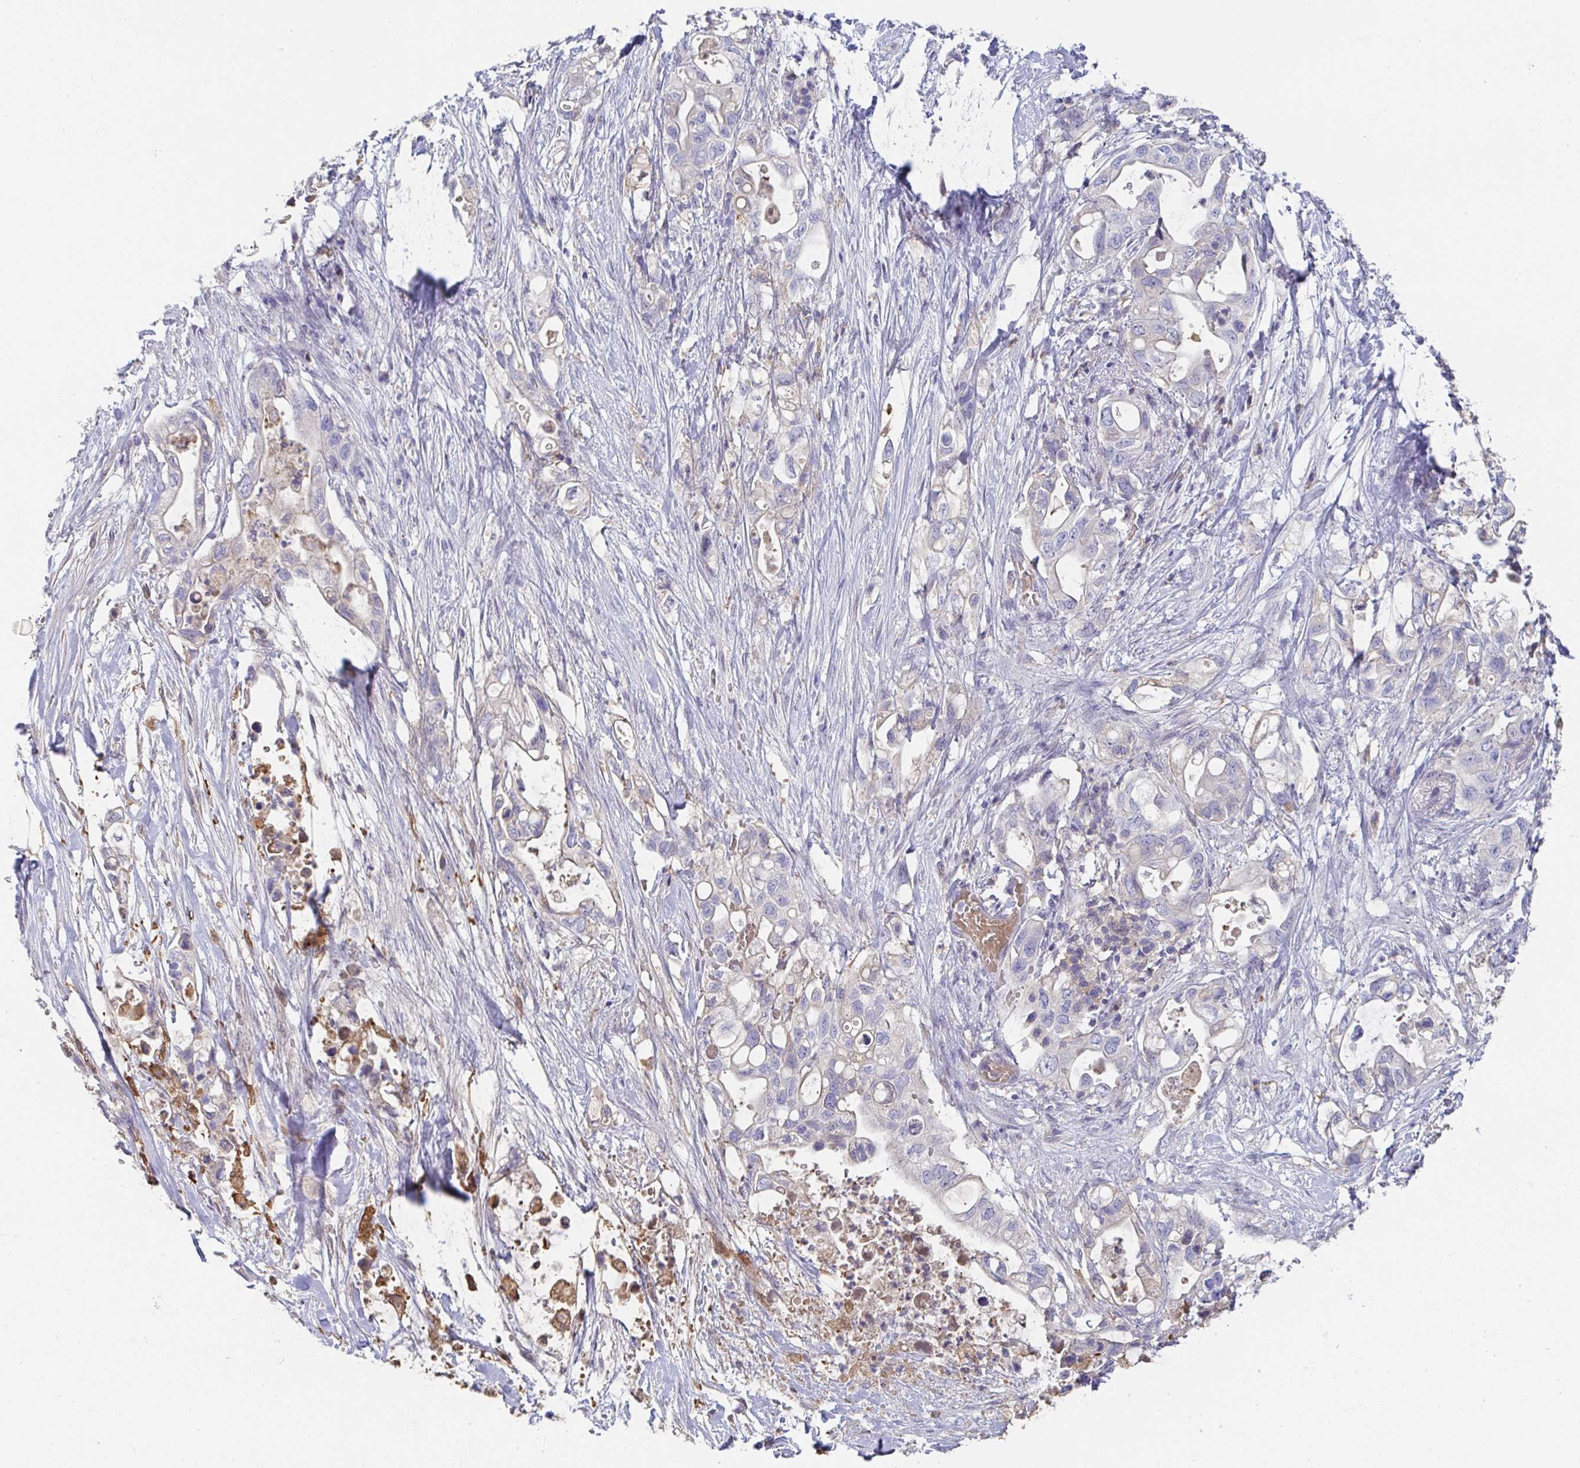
{"staining": {"intensity": "negative", "quantity": "none", "location": "none"}, "tissue": "pancreatic cancer", "cell_type": "Tumor cells", "image_type": "cancer", "snomed": [{"axis": "morphology", "description": "Adenocarcinoma, NOS"}, {"axis": "topography", "description": "Pancreas"}], "caption": "A micrograph of human adenocarcinoma (pancreatic) is negative for staining in tumor cells.", "gene": "ANO5", "patient": {"sex": "female", "age": 72}}